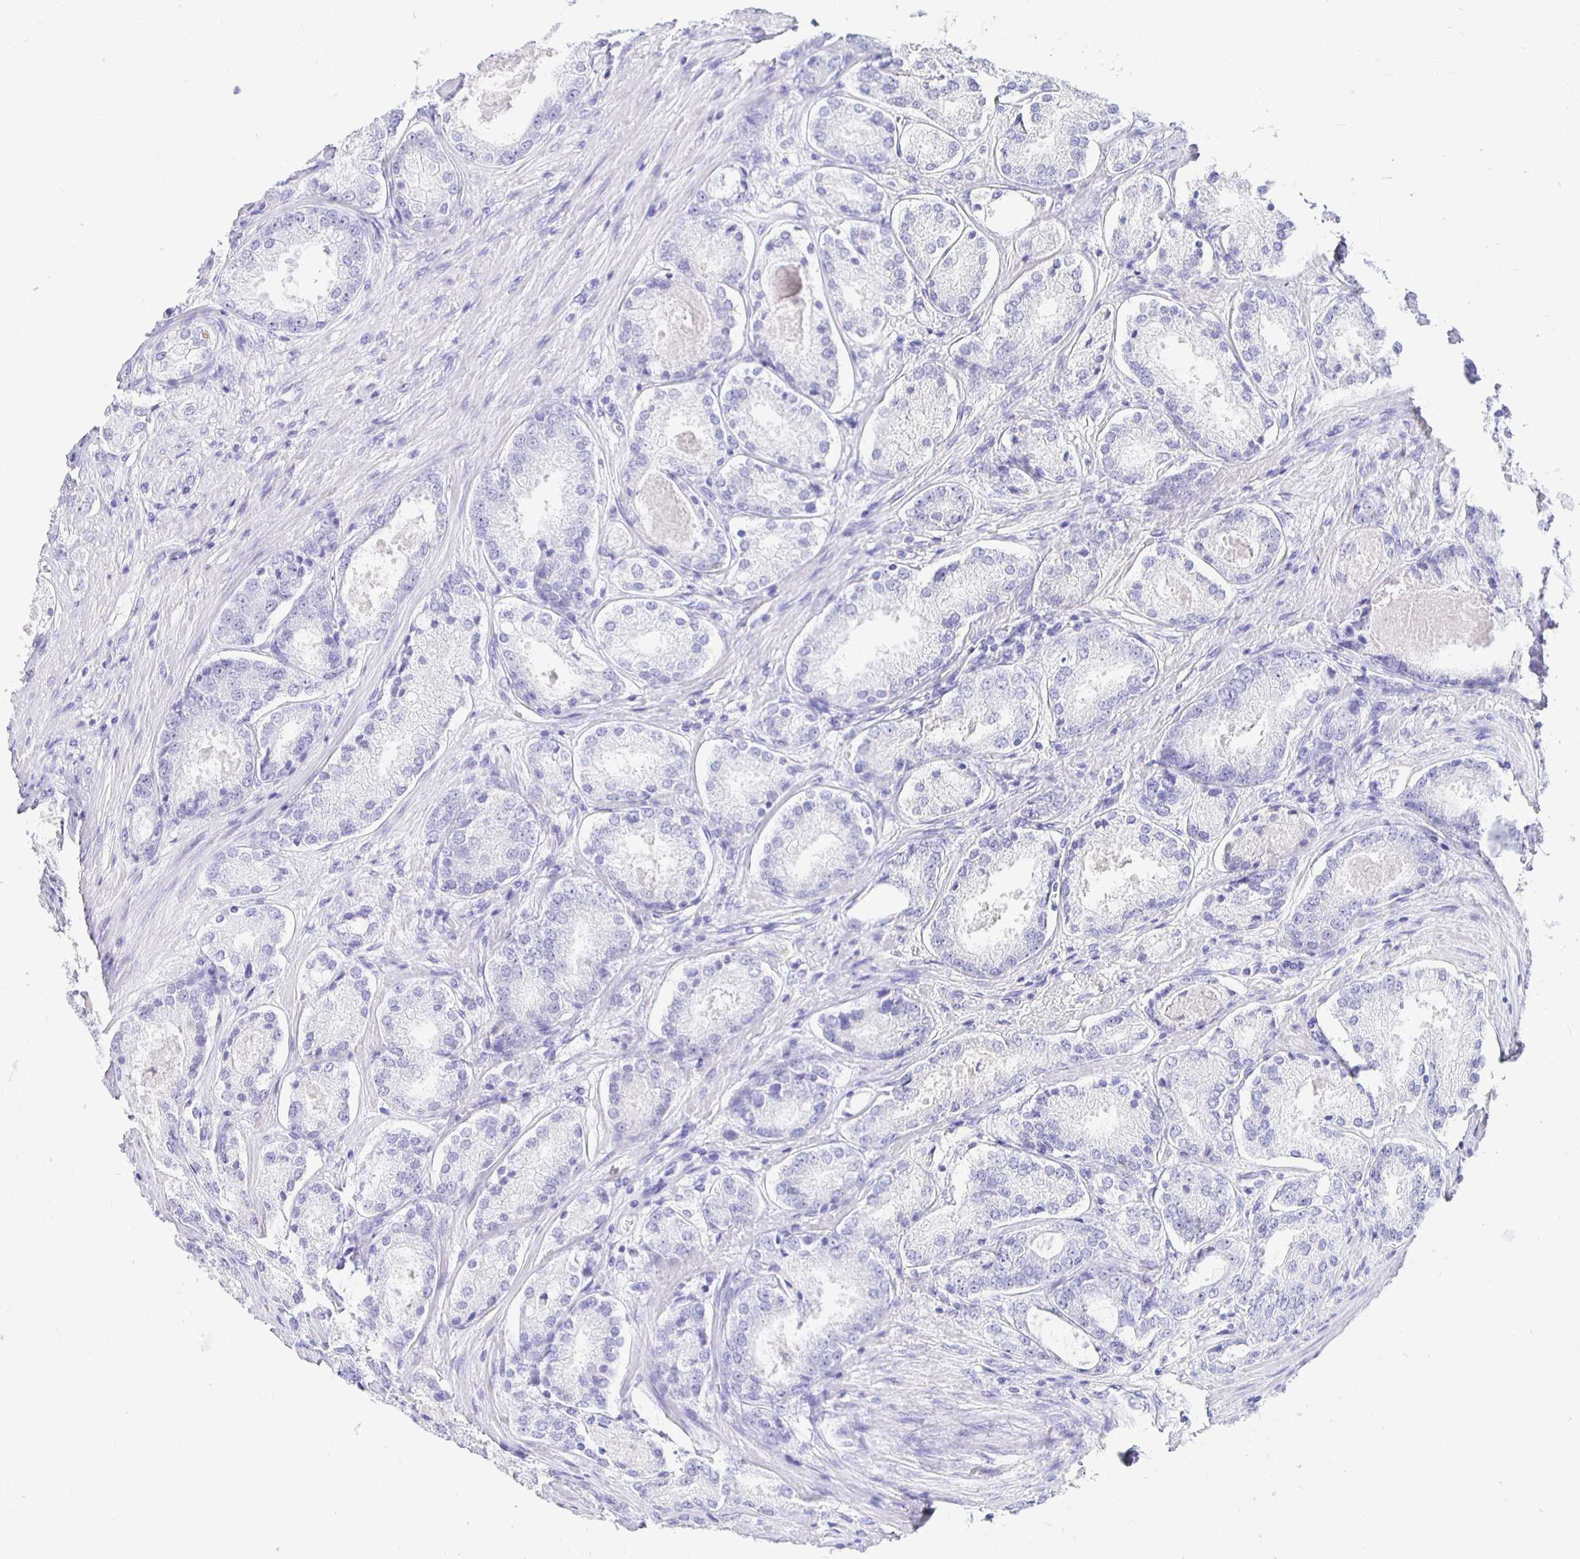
{"staining": {"intensity": "negative", "quantity": "none", "location": "none"}, "tissue": "prostate cancer", "cell_type": "Tumor cells", "image_type": "cancer", "snomed": [{"axis": "morphology", "description": "Adenocarcinoma, Low grade"}, {"axis": "topography", "description": "Prostate"}], "caption": "This is a photomicrograph of immunohistochemistry (IHC) staining of adenocarcinoma (low-grade) (prostate), which shows no staining in tumor cells.", "gene": "UMOD", "patient": {"sex": "male", "age": 68}}